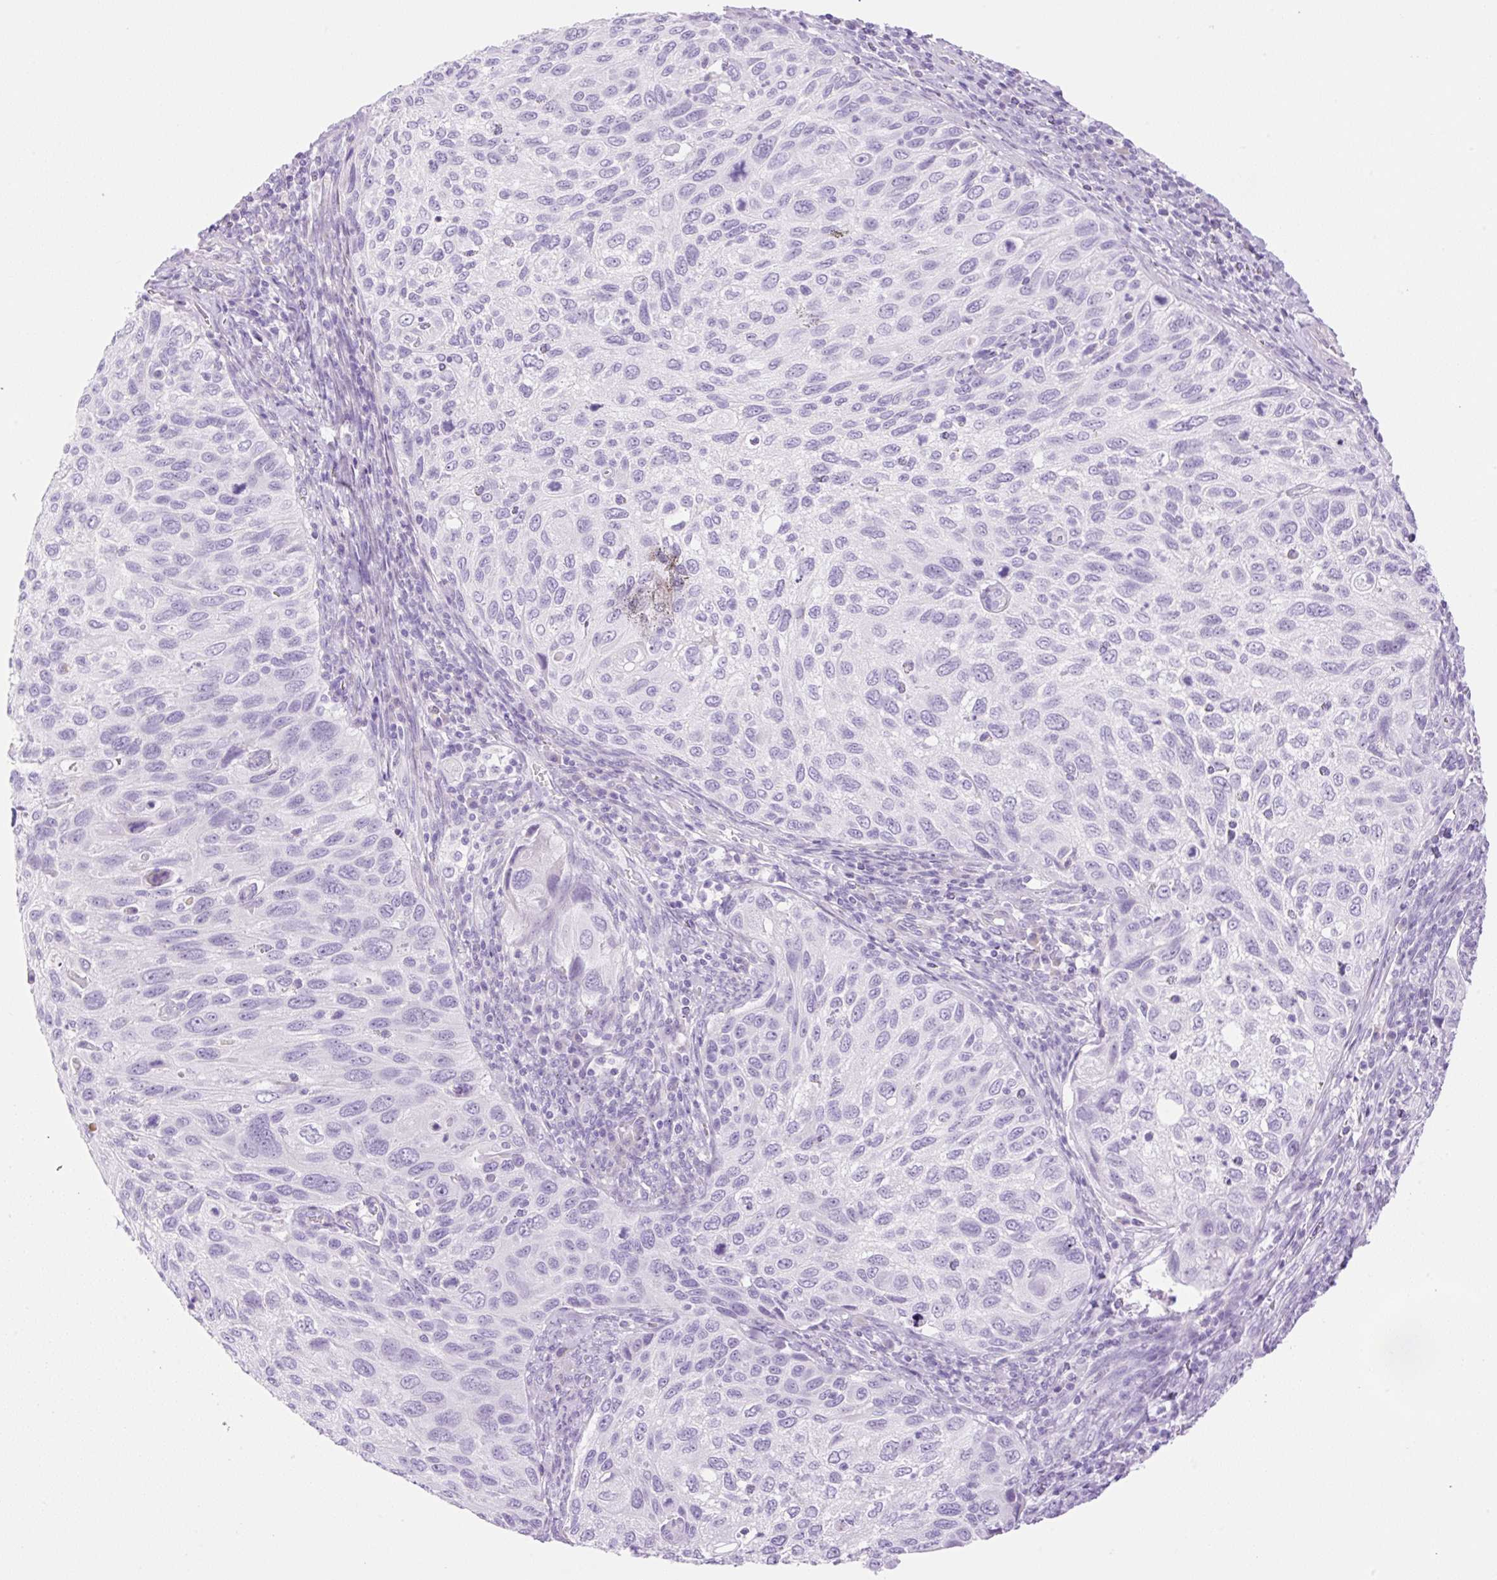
{"staining": {"intensity": "negative", "quantity": "none", "location": "none"}, "tissue": "cervical cancer", "cell_type": "Tumor cells", "image_type": "cancer", "snomed": [{"axis": "morphology", "description": "Squamous cell carcinoma, NOS"}, {"axis": "topography", "description": "Cervix"}], "caption": "High magnification brightfield microscopy of cervical cancer (squamous cell carcinoma) stained with DAB (3,3'-diaminobenzidine) (brown) and counterstained with hematoxylin (blue): tumor cells show no significant positivity.", "gene": "PALM3", "patient": {"sex": "female", "age": 70}}